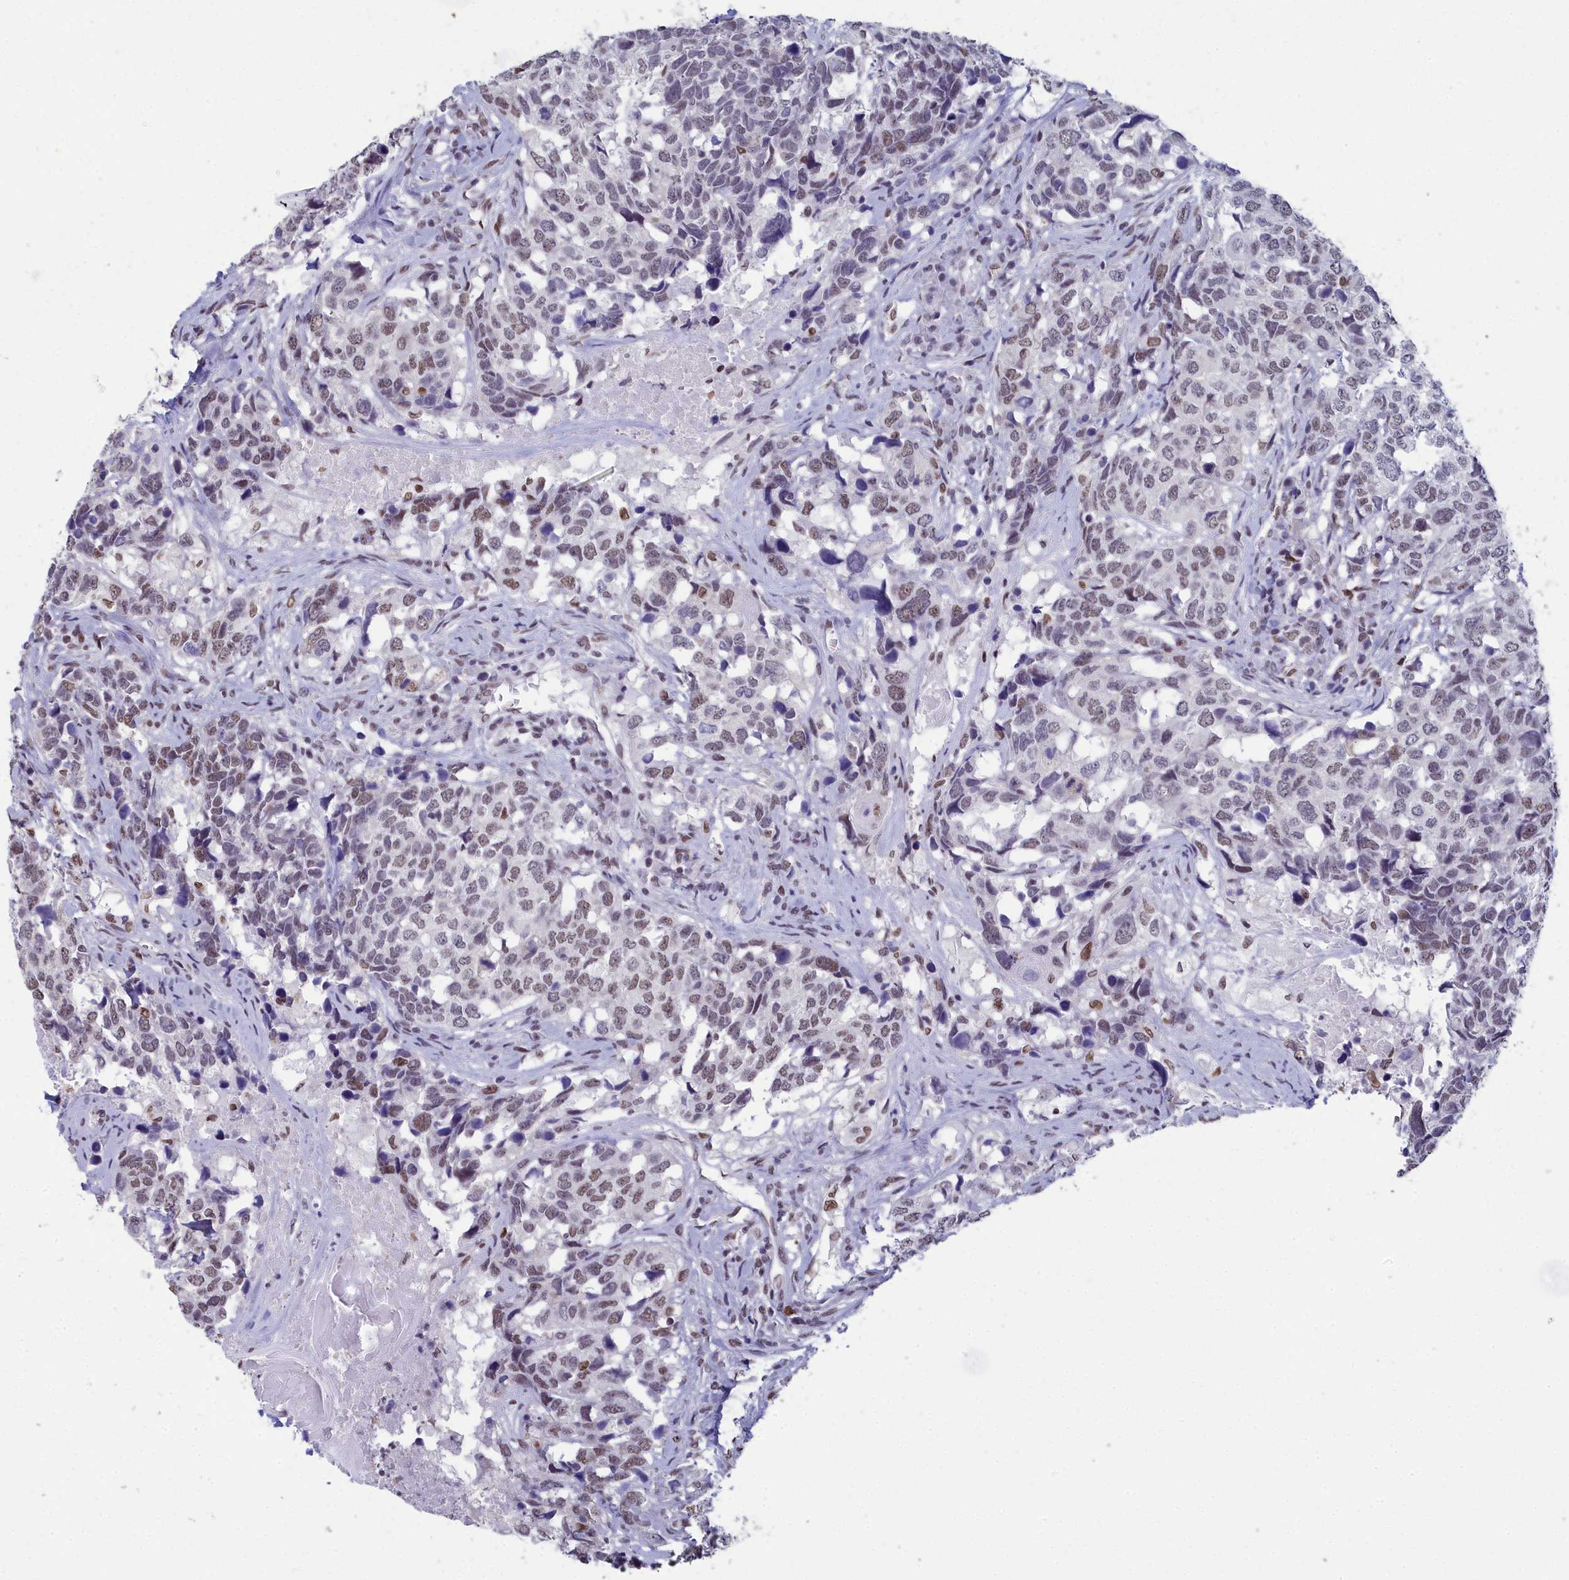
{"staining": {"intensity": "weak", "quantity": "25%-75%", "location": "nuclear"}, "tissue": "head and neck cancer", "cell_type": "Tumor cells", "image_type": "cancer", "snomed": [{"axis": "morphology", "description": "Squamous cell carcinoma, NOS"}, {"axis": "topography", "description": "Head-Neck"}], "caption": "IHC histopathology image of neoplastic tissue: human head and neck cancer (squamous cell carcinoma) stained using immunohistochemistry displays low levels of weak protein expression localized specifically in the nuclear of tumor cells, appearing as a nuclear brown color.", "gene": "CCDC97", "patient": {"sex": "male", "age": 66}}